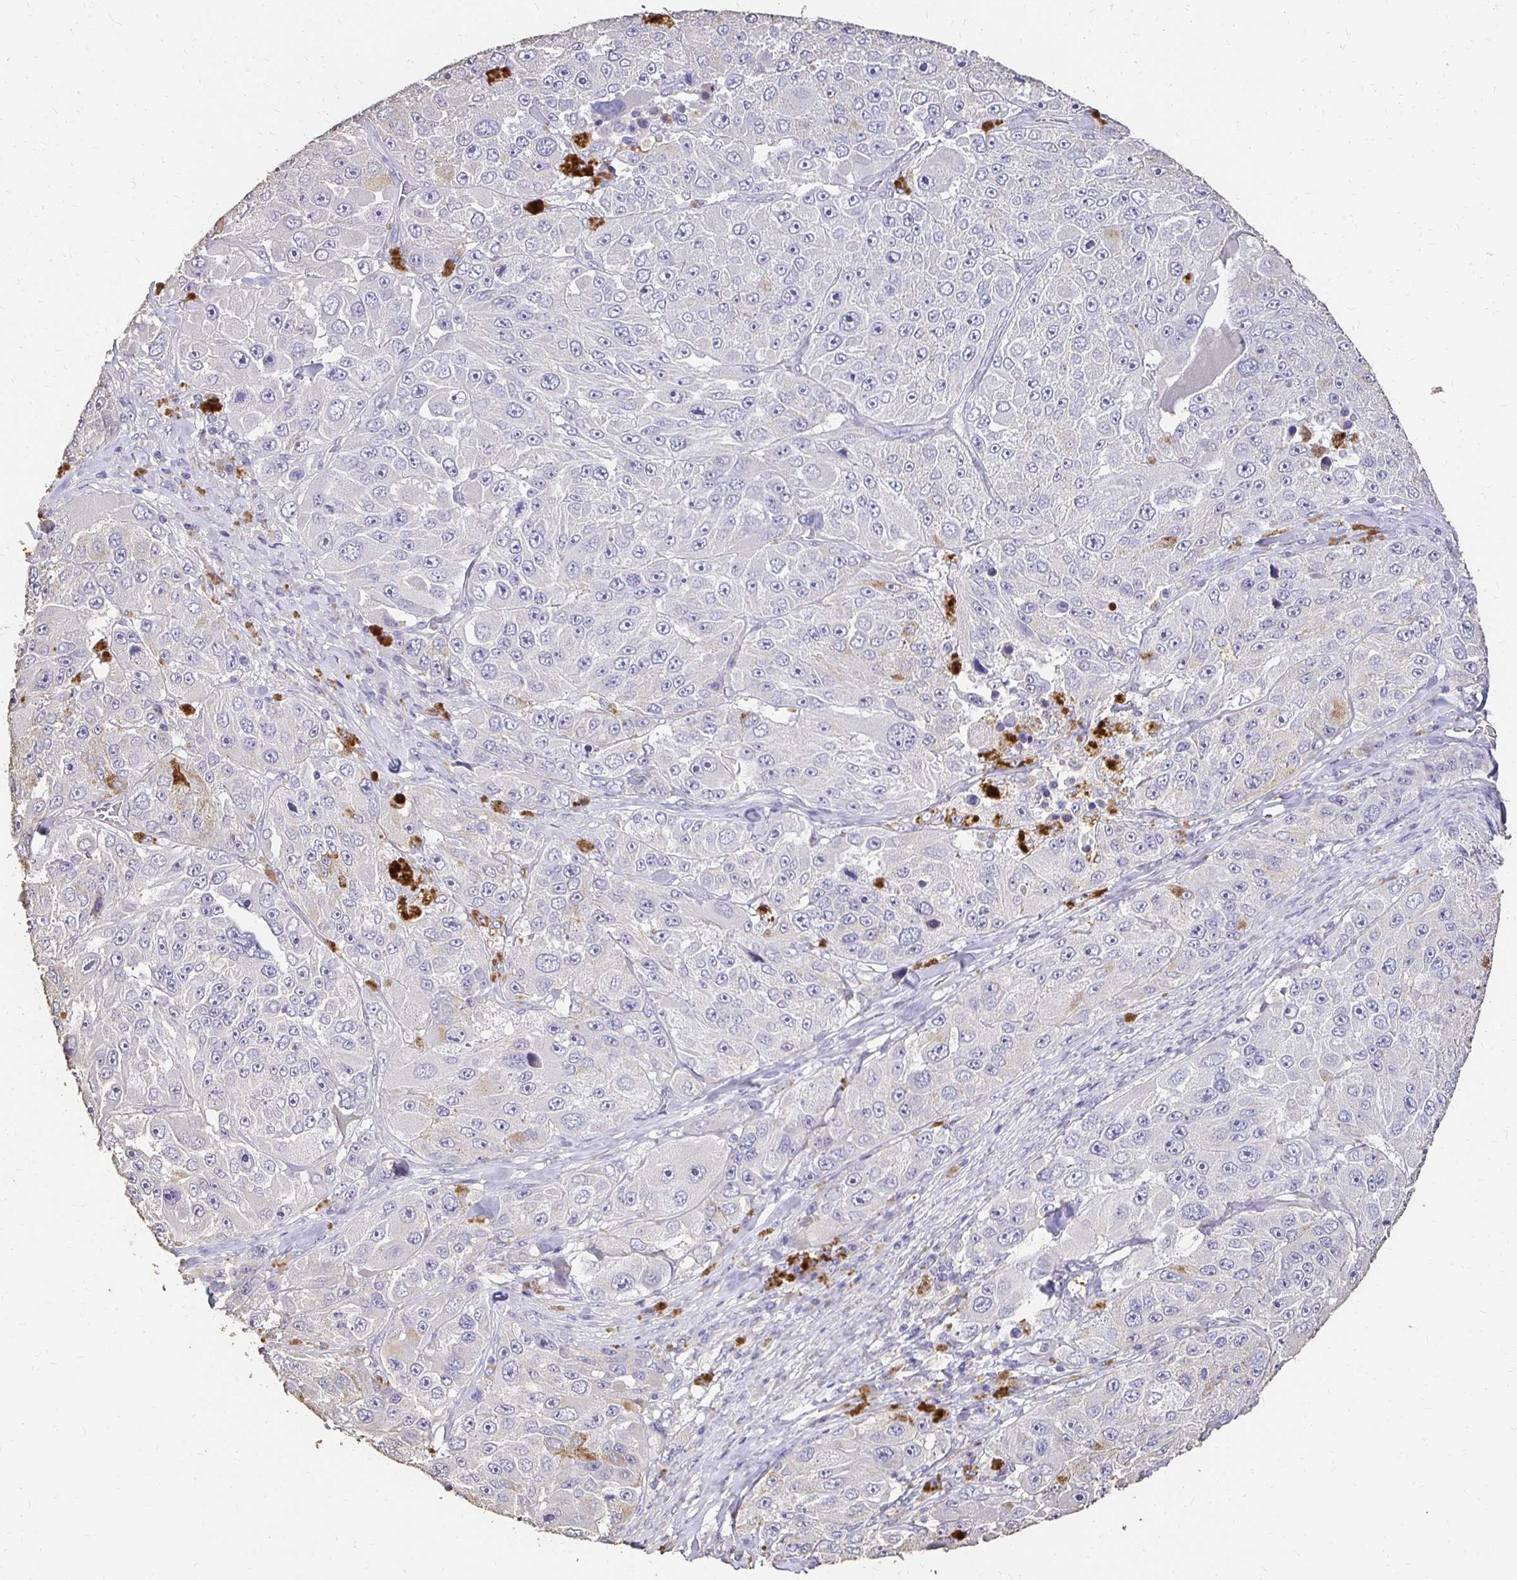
{"staining": {"intensity": "negative", "quantity": "none", "location": "none"}, "tissue": "melanoma", "cell_type": "Tumor cells", "image_type": "cancer", "snomed": [{"axis": "morphology", "description": "Malignant melanoma, Metastatic site"}, {"axis": "topography", "description": "Lymph node"}], "caption": "An image of human malignant melanoma (metastatic site) is negative for staining in tumor cells.", "gene": "UGT1A6", "patient": {"sex": "male", "age": 62}}